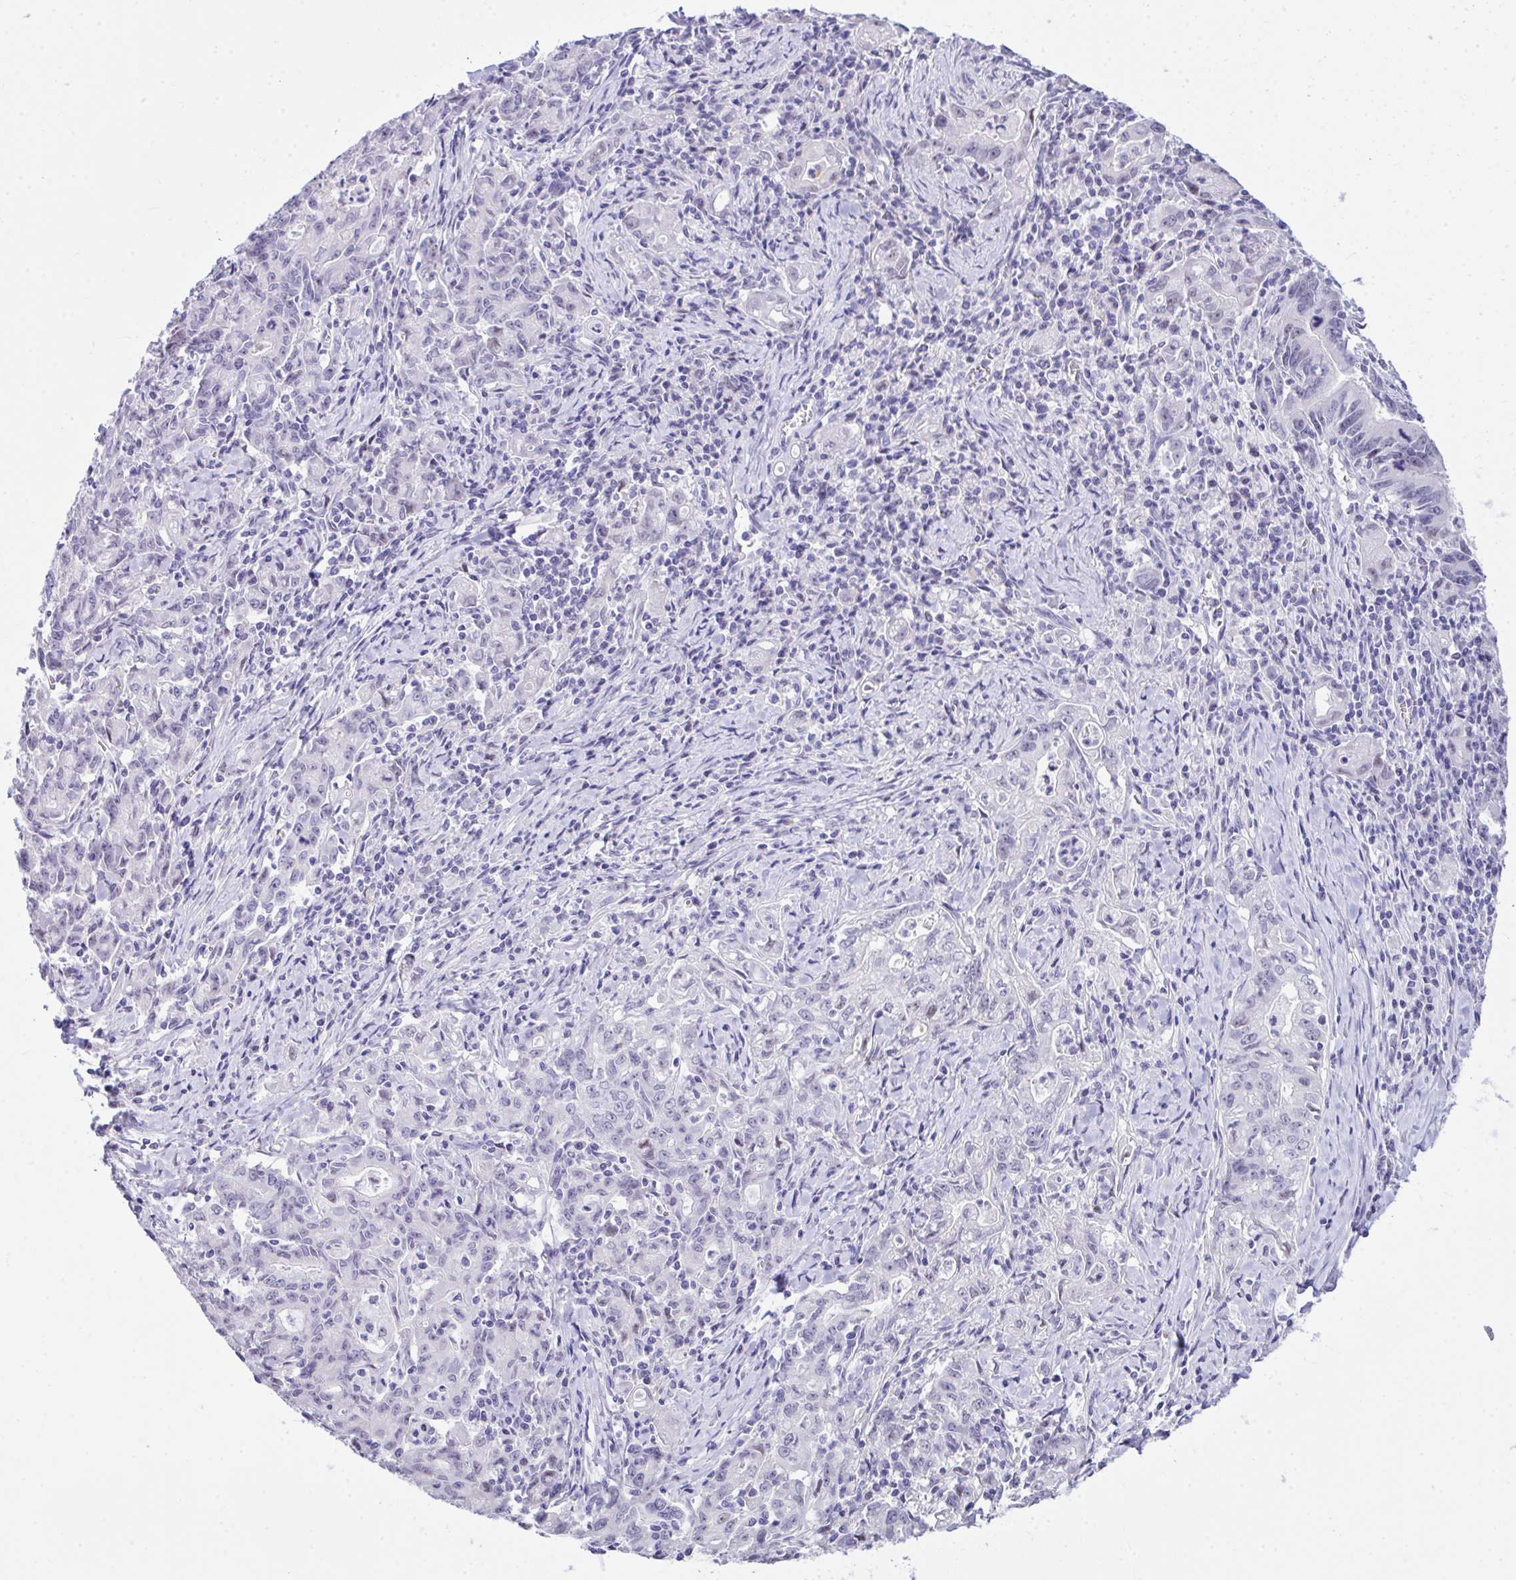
{"staining": {"intensity": "negative", "quantity": "none", "location": "none"}, "tissue": "stomach cancer", "cell_type": "Tumor cells", "image_type": "cancer", "snomed": [{"axis": "morphology", "description": "Adenocarcinoma, NOS"}, {"axis": "topography", "description": "Stomach, upper"}], "caption": "Human stomach adenocarcinoma stained for a protein using immunohistochemistry reveals no positivity in tumor cells.", "gene": "EID3", "patient": {"sex": "female", "age": 79}}